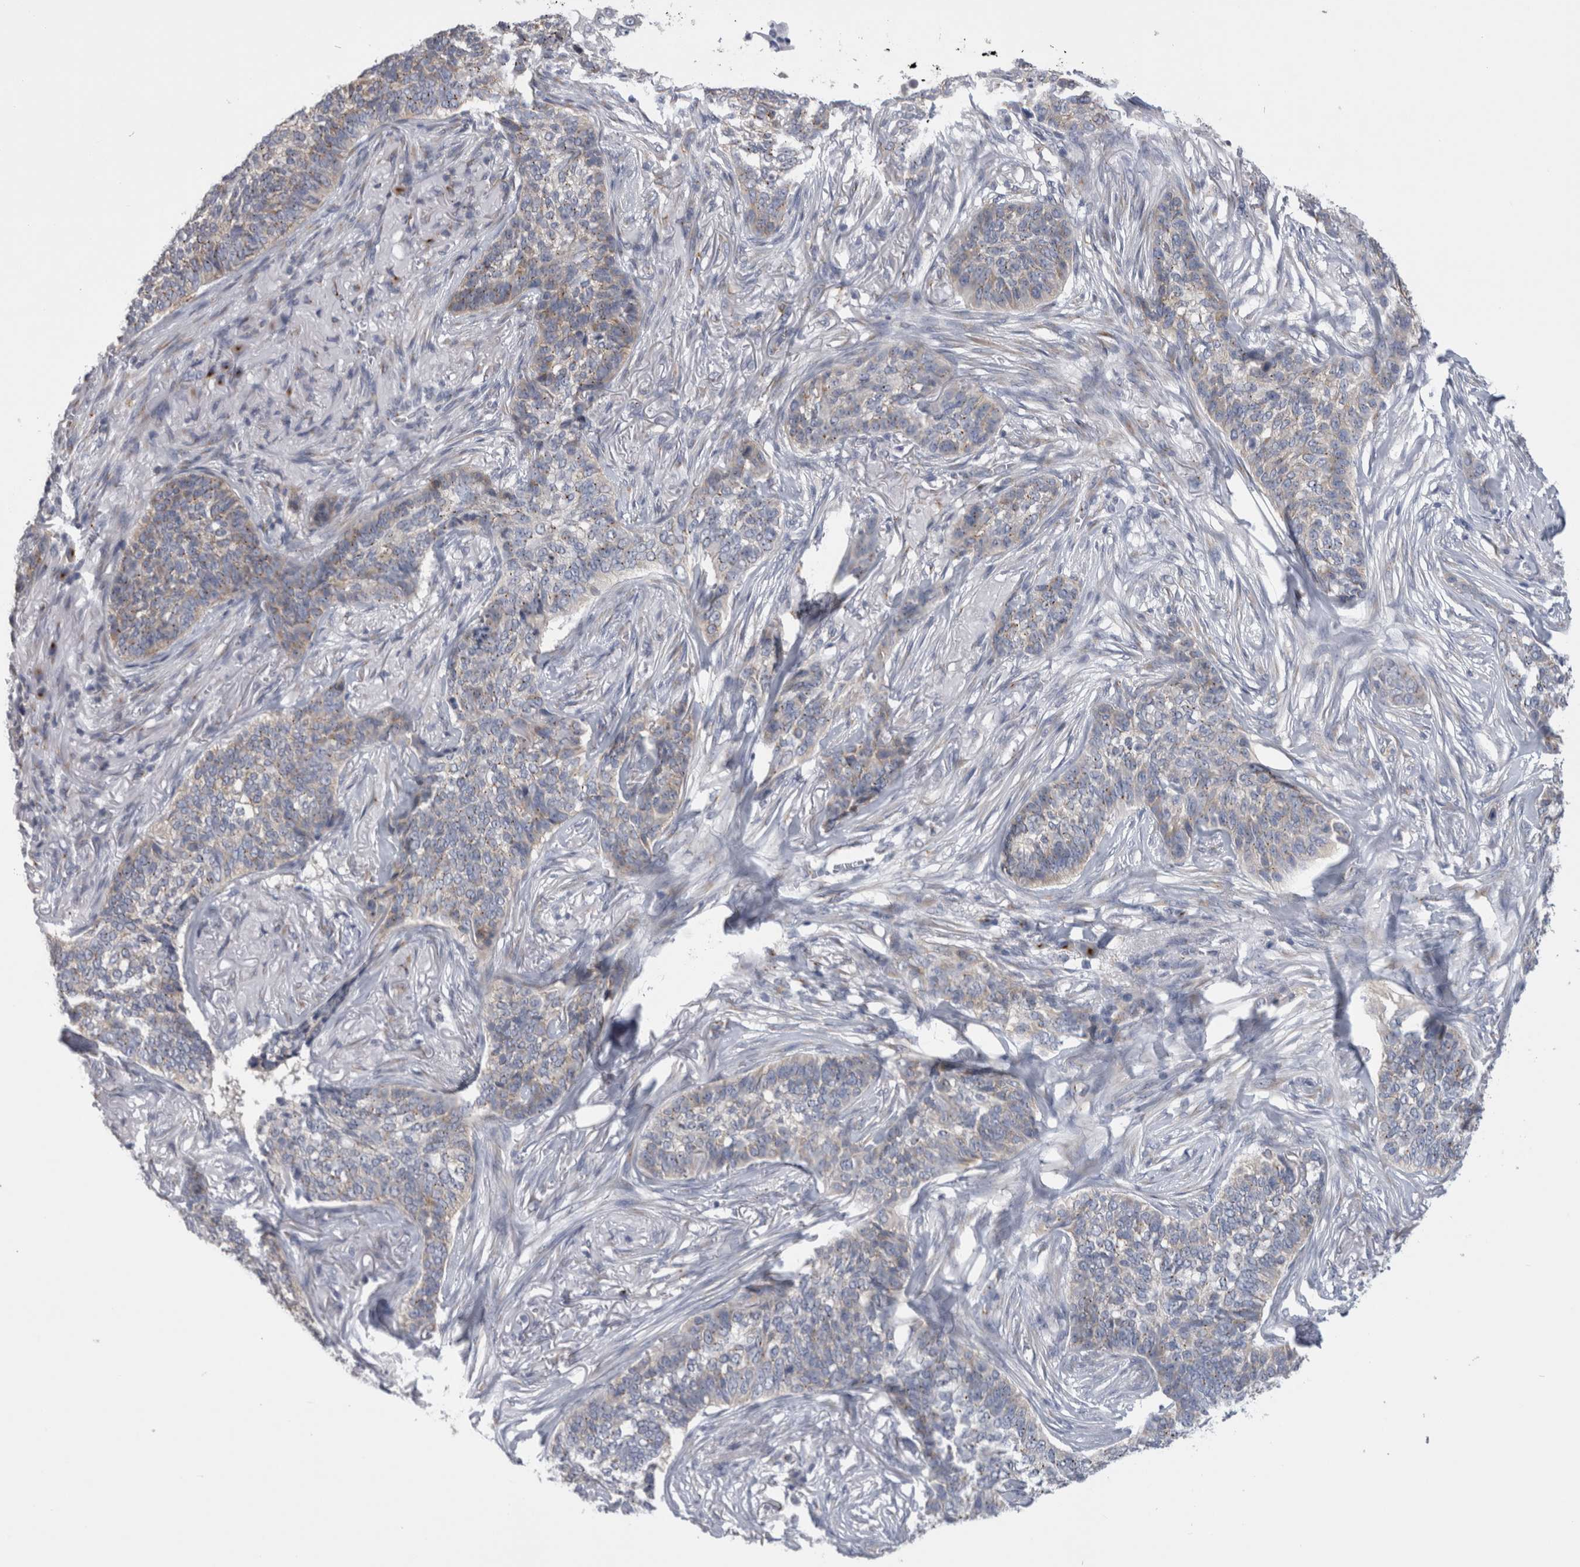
{"staining": {"intensity": "weak", "quantity": "25%-75%", "location": "cytoplasmic/membranous"}, "tissue": "skin cancer", "cell_type": "Tumor cells", "image_type": "cancer", "snomed": [{"axis": "morphology", "description": "Basal cell carcinoma"}, {"axis": "topography", "description": "Skin"}], "caption": "The histopathology image demonstrates staining of basal cell carcinoma (skin), revealing weak cytoplasmic/membranous protein positivity (brown color) within tumor cells. The staining is performed using DAB (3,3'-diaminobenzidine) brown chromogen to label protein expression. The nuclei are counter-stained blue using hematoxylin.", "gene": "AKAP9", "patient": {"sex": "male", "age": 85}}